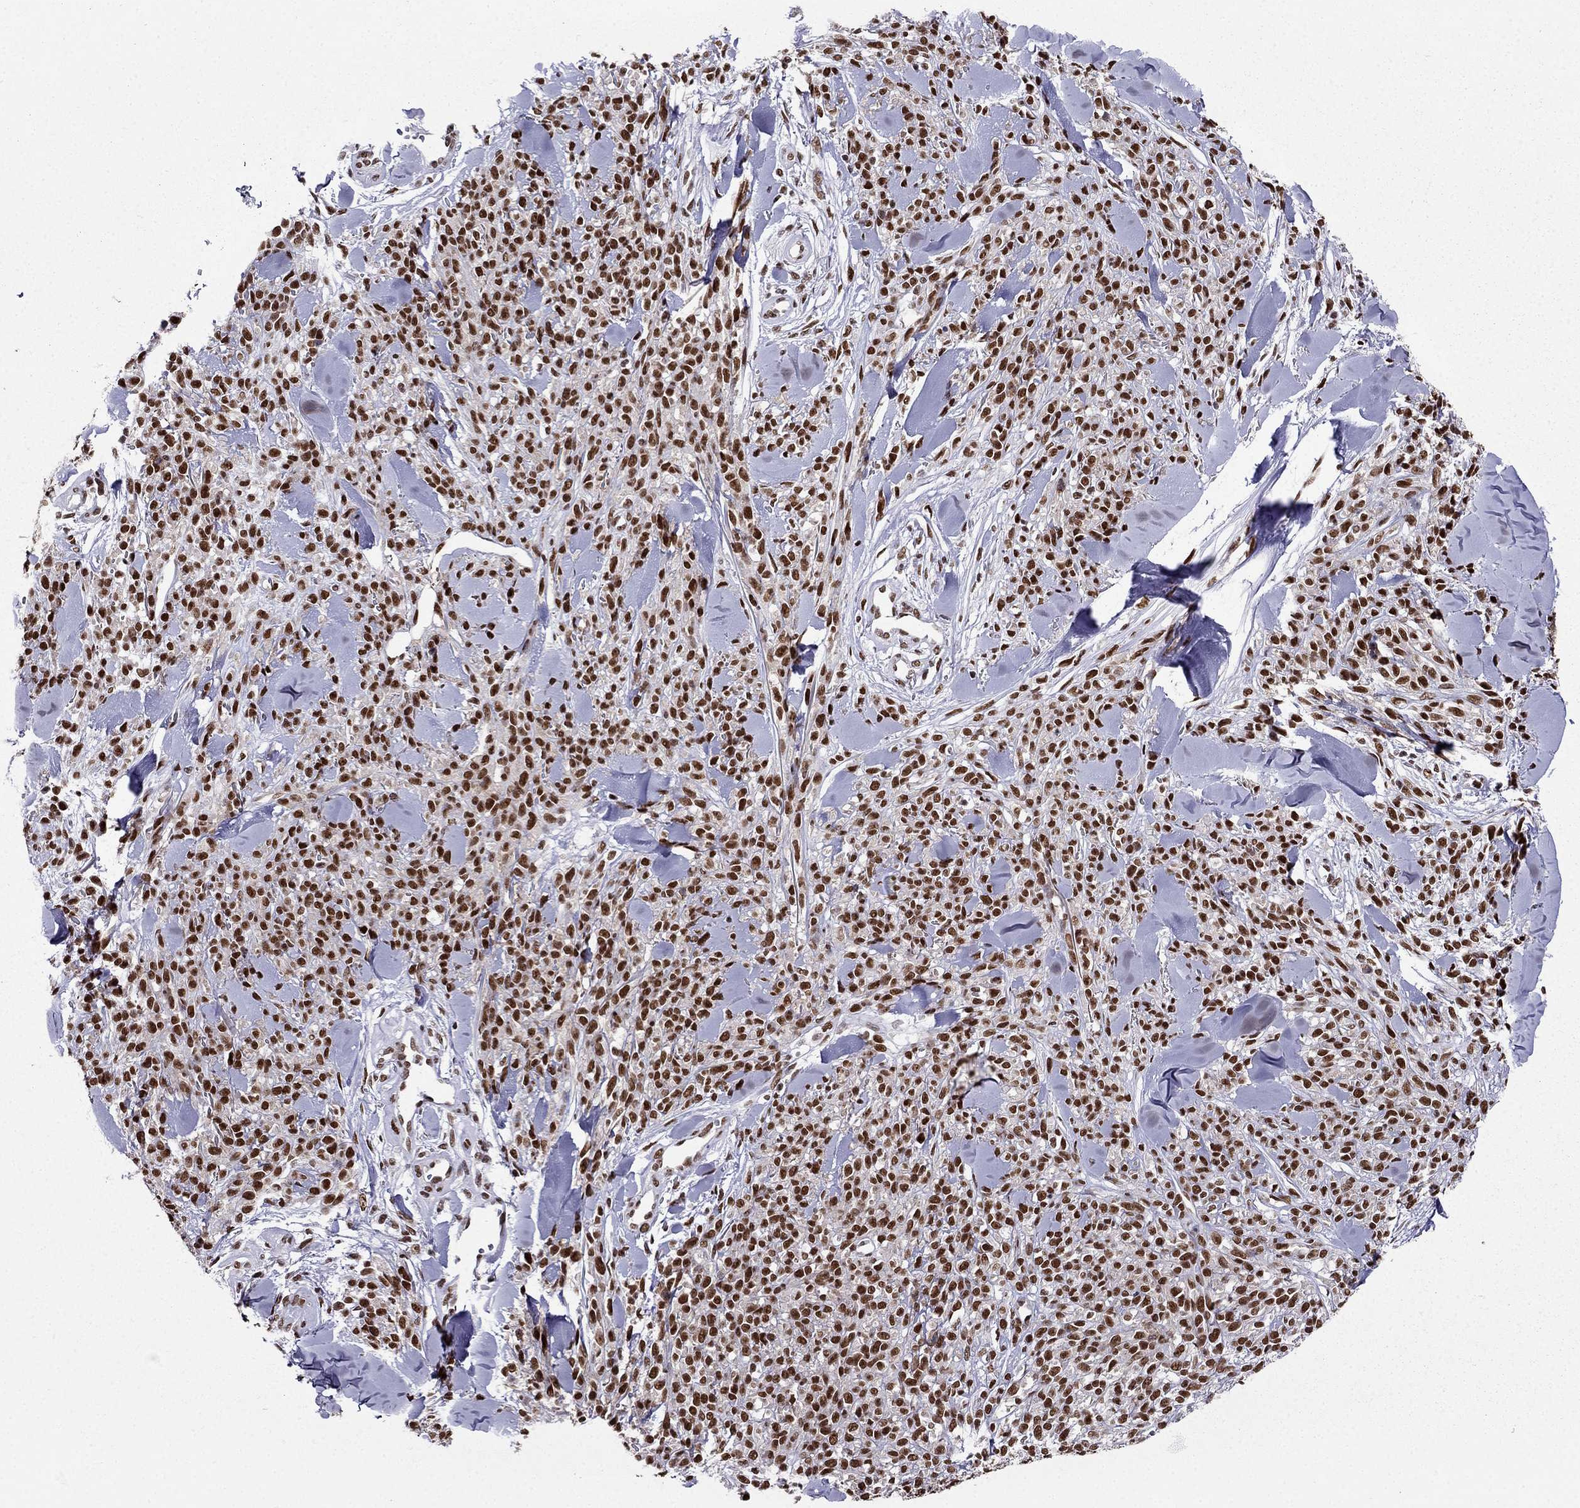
{"staining": {"intensity": "strong", "quantity": ">75%", "location": "nuclear"}, "tissue": "melanoma", "cell_type": "Tumor cells", "image_type": "cancer", "snomed": [{"axis": "morphology", "description": "Malignant melanoma, NOS"}, {"axis": "topography", "description": "Skin"}, {"axis": "topography", "description": "Skin of trunk"}], "caption": "About >75% of tumor cells in malignant melanoma demonstrate strong nuclear protein staining as visualized by brown immunohistochemical staining.", "gene": "ZNF420", "patient": {"sex": "male", "age": 74}}